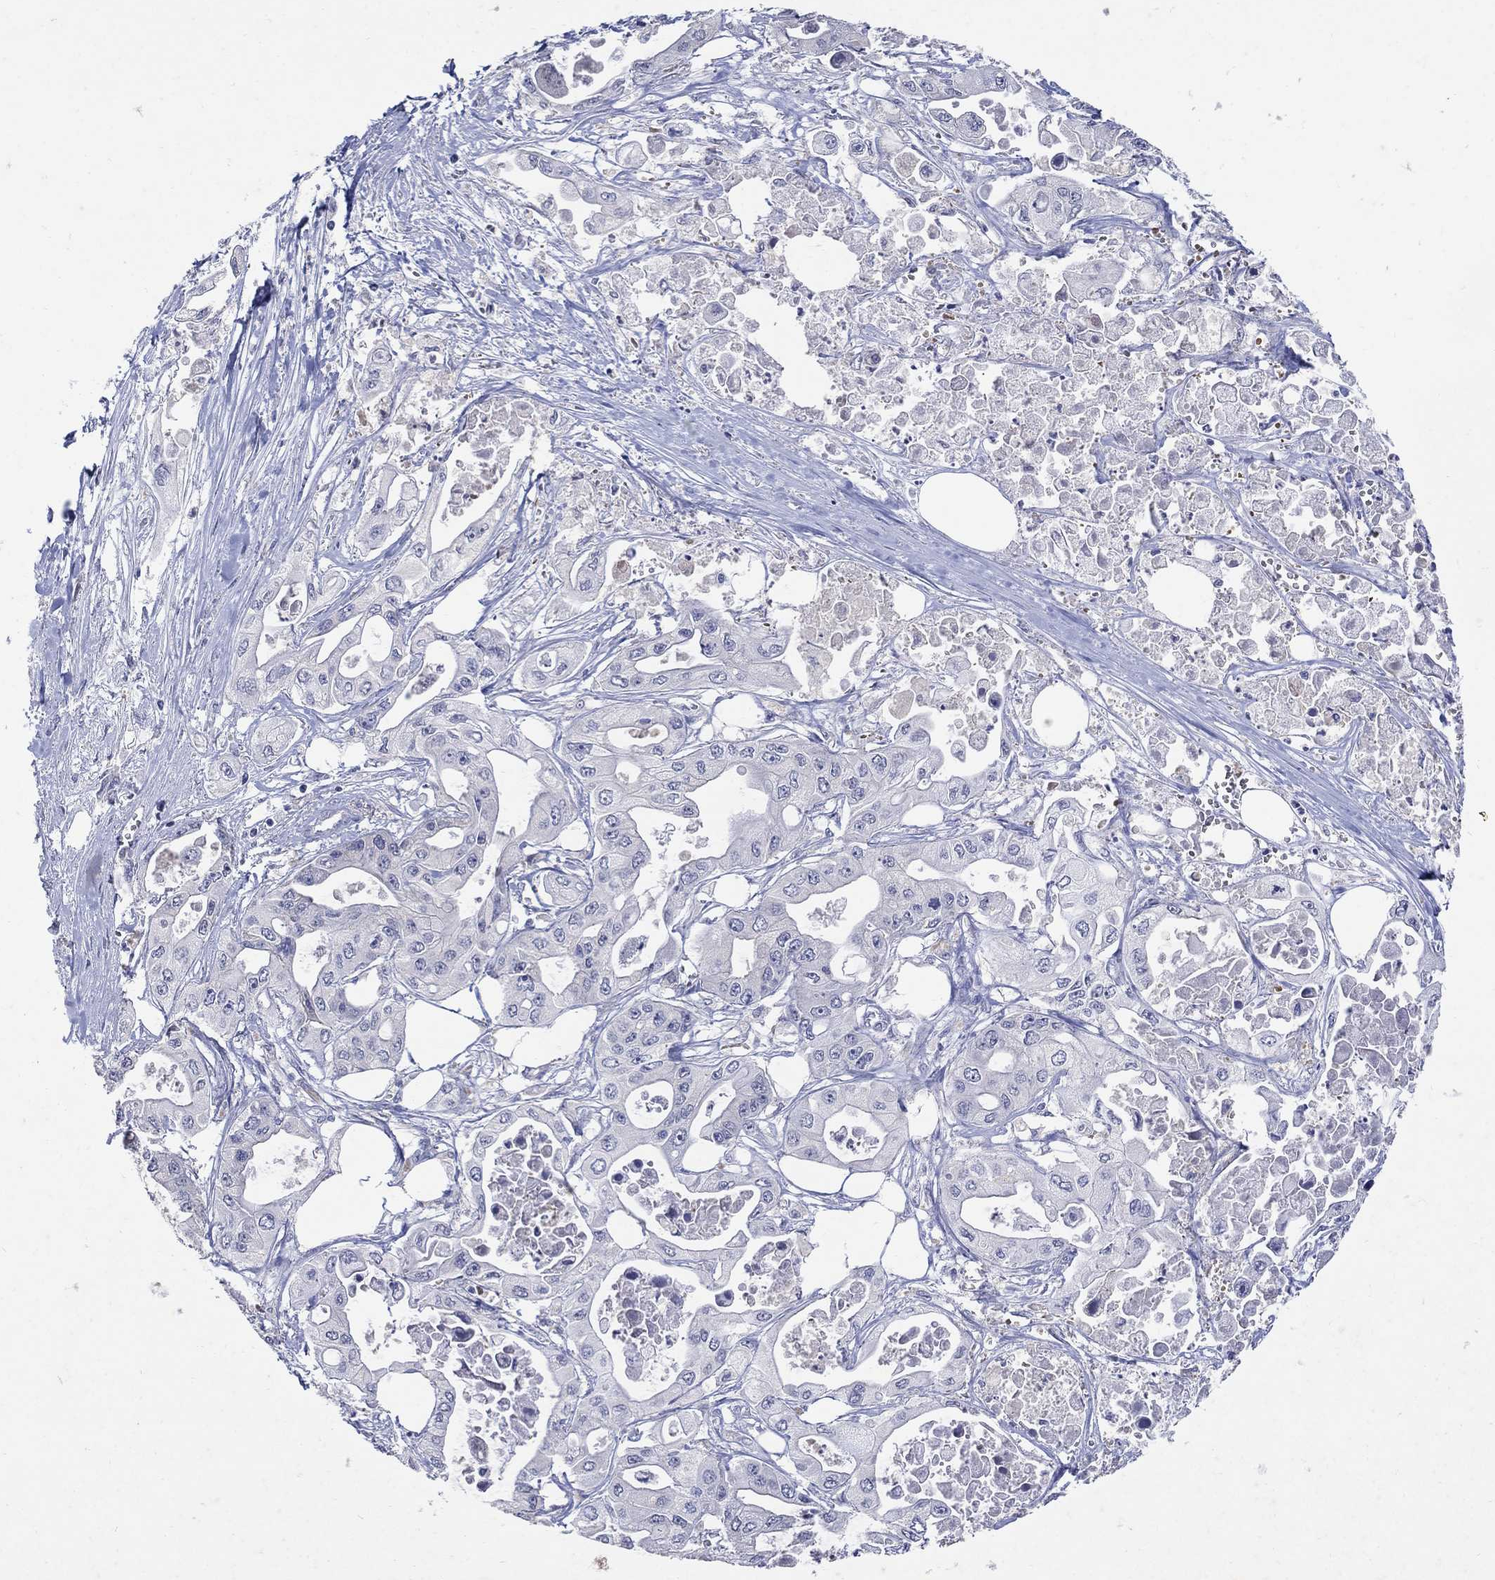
{"staining": {"intensity": "negative", "quantity": "none", "location": "none"}, "tissue": "pancreatic cancer", "cell_type": "Tumor cells", "image_type": "cancer", "snomed": [{"axis": "morphology", "description": "Adenocarcinoma, NOS"}, {"axis": "topography", "description": "Pancreas"}], "caption": "Pancreatic cancer was stained to show a protein in brown. There is no significant positivity in tumor cells.", "gene": "CETN1", "patient": {"sex": "male", "age": 70}}